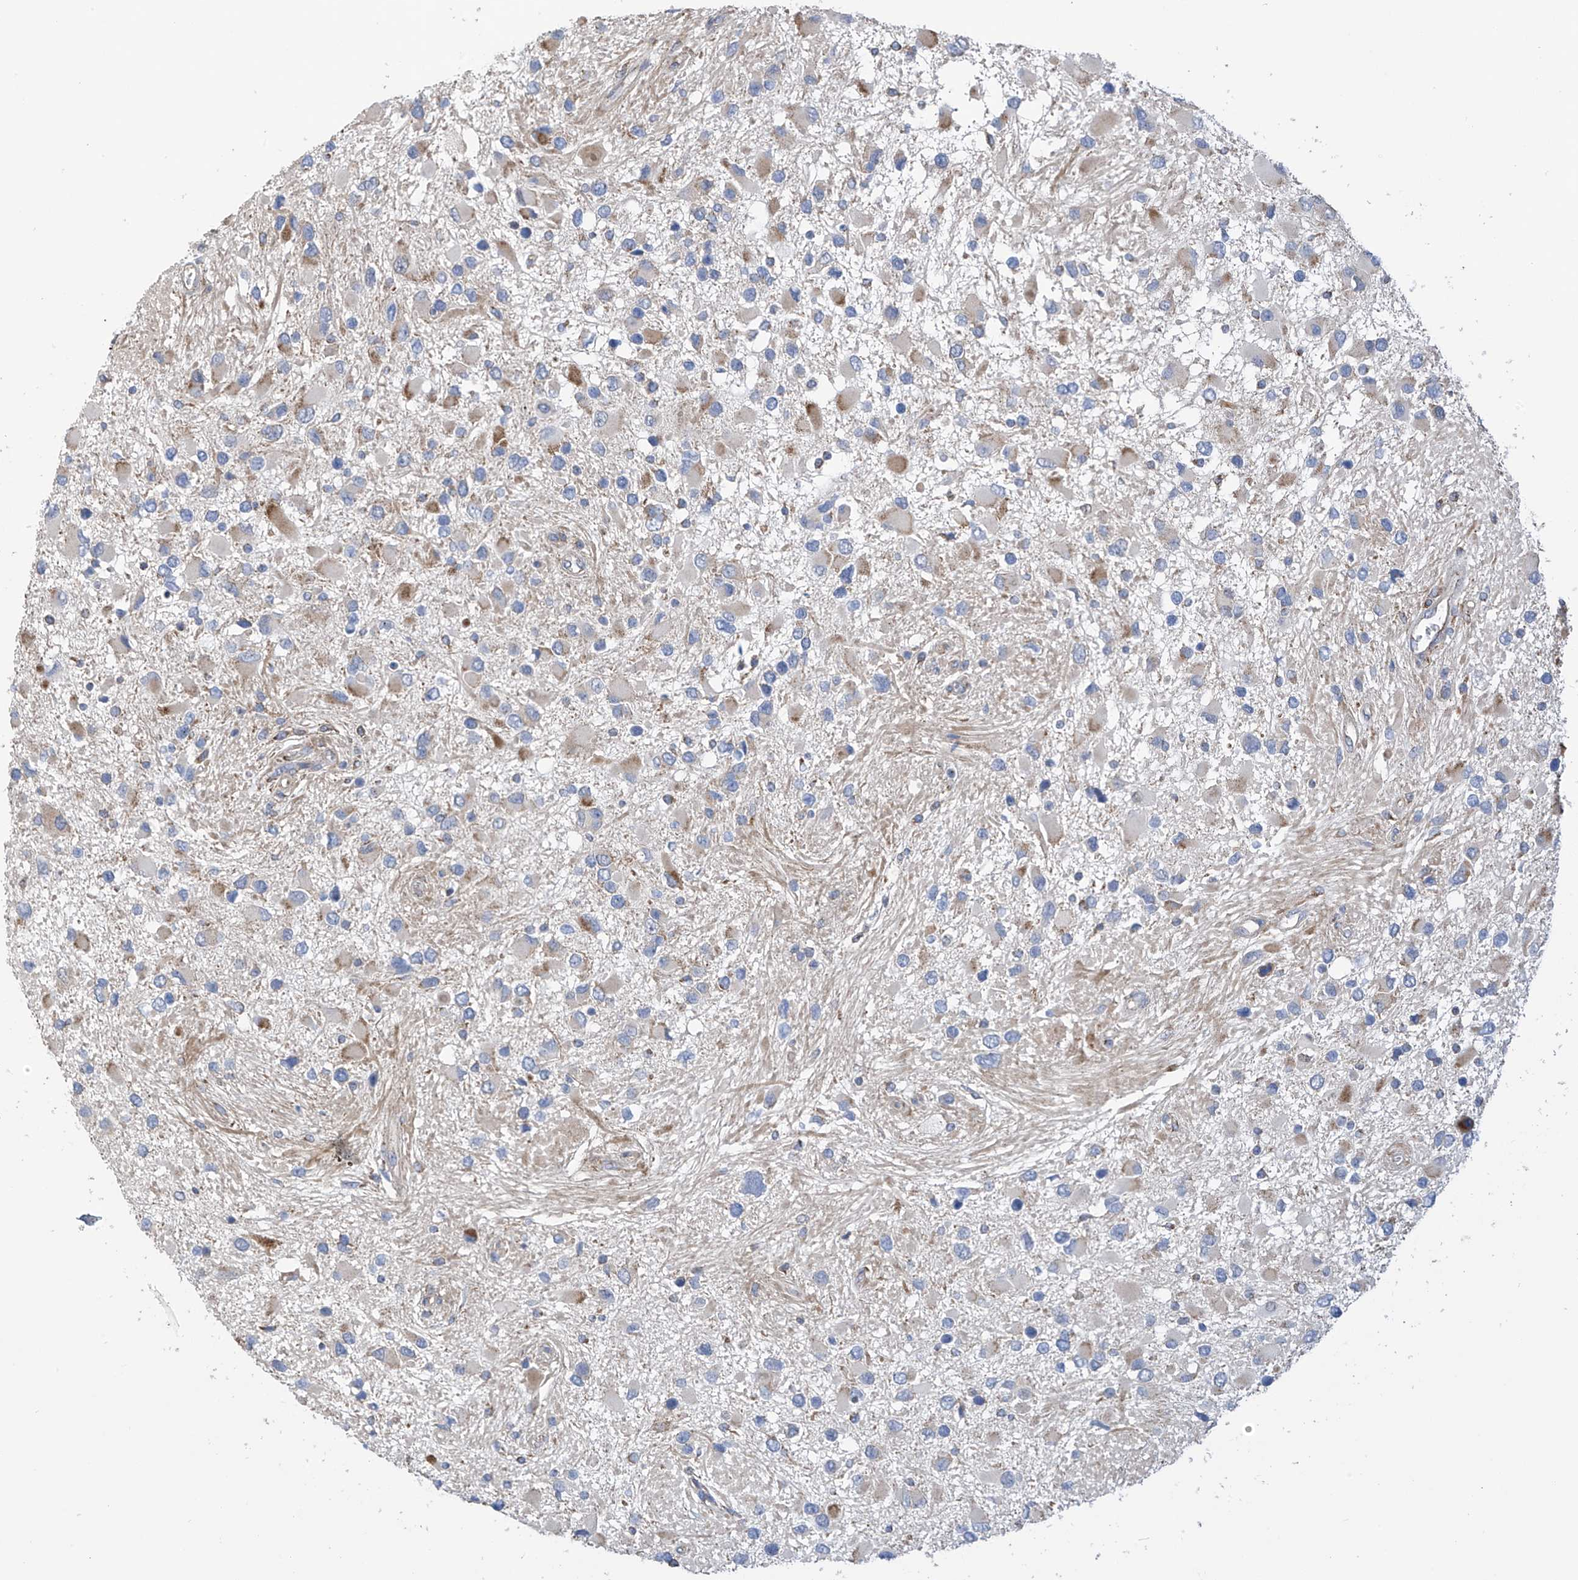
{"staining": {"intensity": "moderate", "quantity": "<25%", "location": "cytoplasmic/membranous"}, "tissue": "glioma", "cell_type": "Tumor cells", "image_type": "cancer", "snomed": [{"axis": "morphology", "description": "Glioma, malignant, High grade"}, {"axis": "topography", "description": "Brain"}], "caption": "High-grade glioma (malignant) stained for a protein shows moderate cytoplasmic/membranous positivity in tumor cells. Ihc stains the protein in brown and the nuclei are stained blue.", "gene": "EIF5B", "patient": {"sex": "male", "age": 53}}